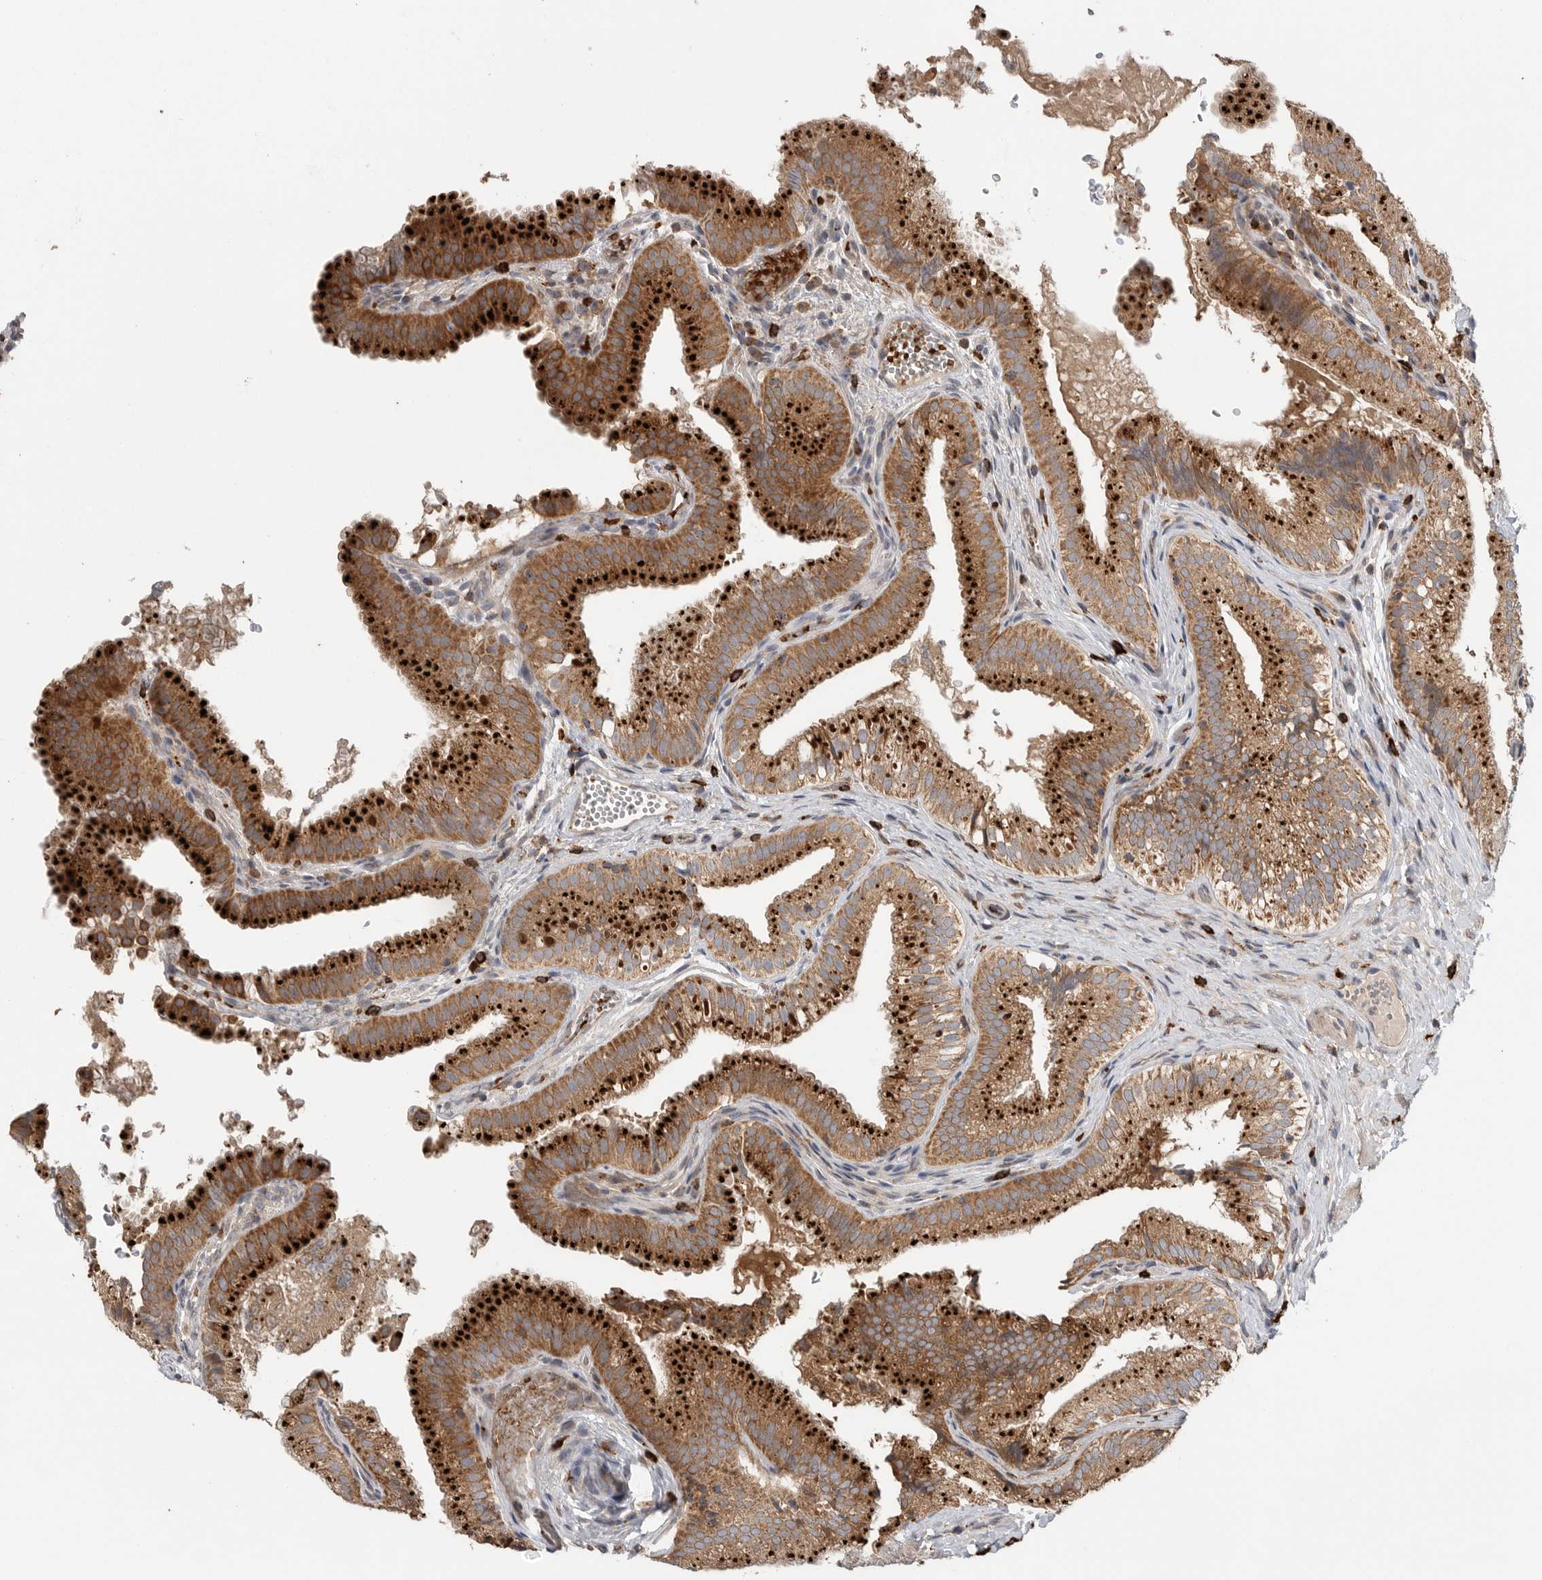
{"staining": {"intensity": "strong", "quantity": ">75%", "location": "cytoplasmic/membranous"}, "tissue": "gallbladder", "cell_type": "Glandular cells", "image_type": "normal", "snomed": [{"axis": "morphology", "description": "Normal tissue, NOS"}, {"axis": "topography", "description": "Gallbladder"}], "caption": "Brown immunohistochemical staining in benign human gallbladder exhibits strong cytoplasmic/membranous expression in about >75% of glandular cells. The protein is shown in brown color, while the nuclei are stained blue.", "gene": "GALNS", "patient": {"sex": "female", "age": 30}}